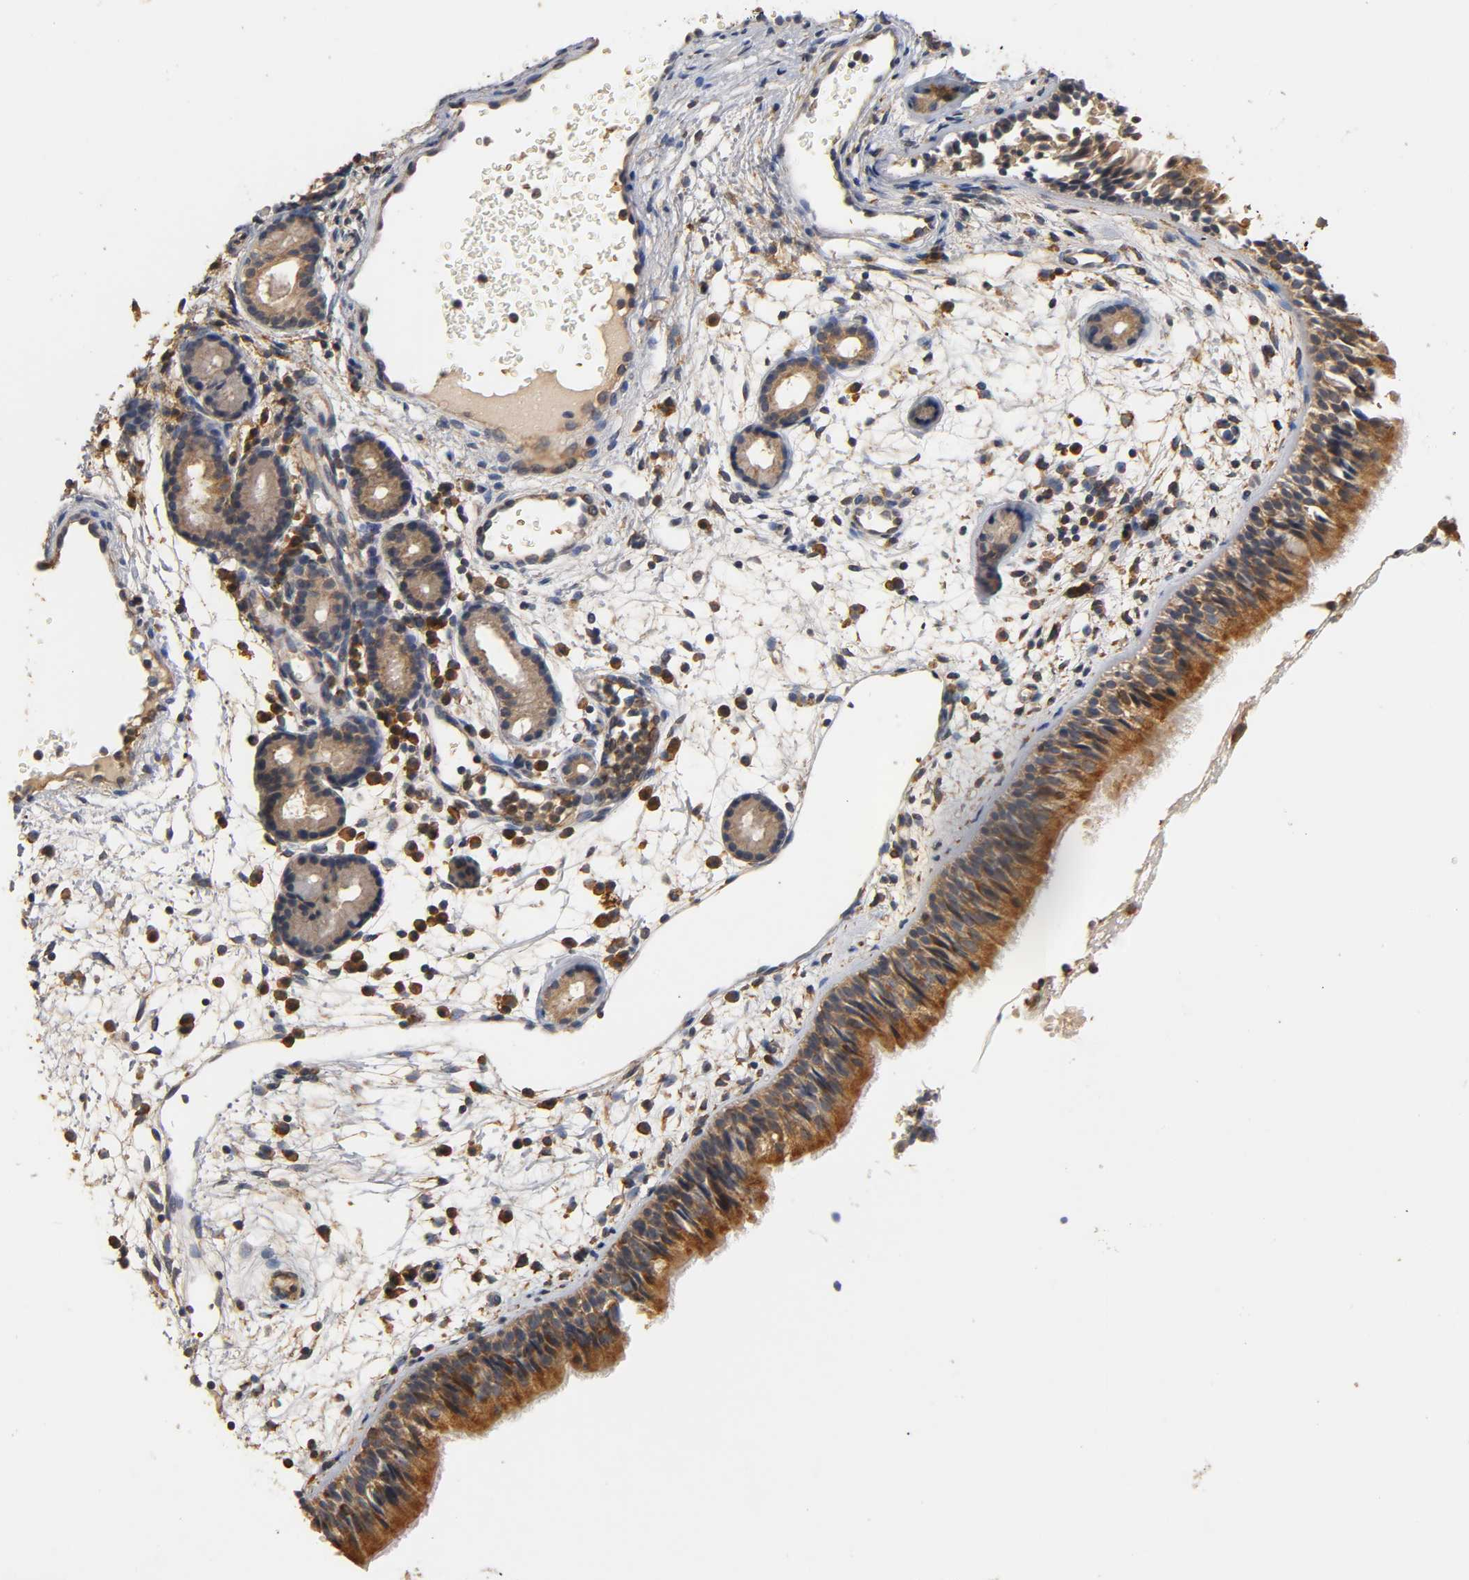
{"staining": {"intensity": "strong", "quantity": ">75%", "location": "cytoplasmic/membranous"}, "tissue": "nasopharynx", "cell_type": "Respiratory epithelial cells", "image_type": "normal", "snomed": [{"axis": "morphology", "description": "Normal tissue, NOS"}, {"axis": "morphology", "description": "Inflammation, NOS"}, {"axis": "topography", "description": "Nasopharynx"}], "caption": "Immunohistochemical staining of normal nasopharynx demonstrates >75% levels of strong cytoplasmic/membranous protein positivity in approximately >75% of respiratory epithelial cells.", "gene": "SCAP", "patient": {"sex": "female", "age": 55}}